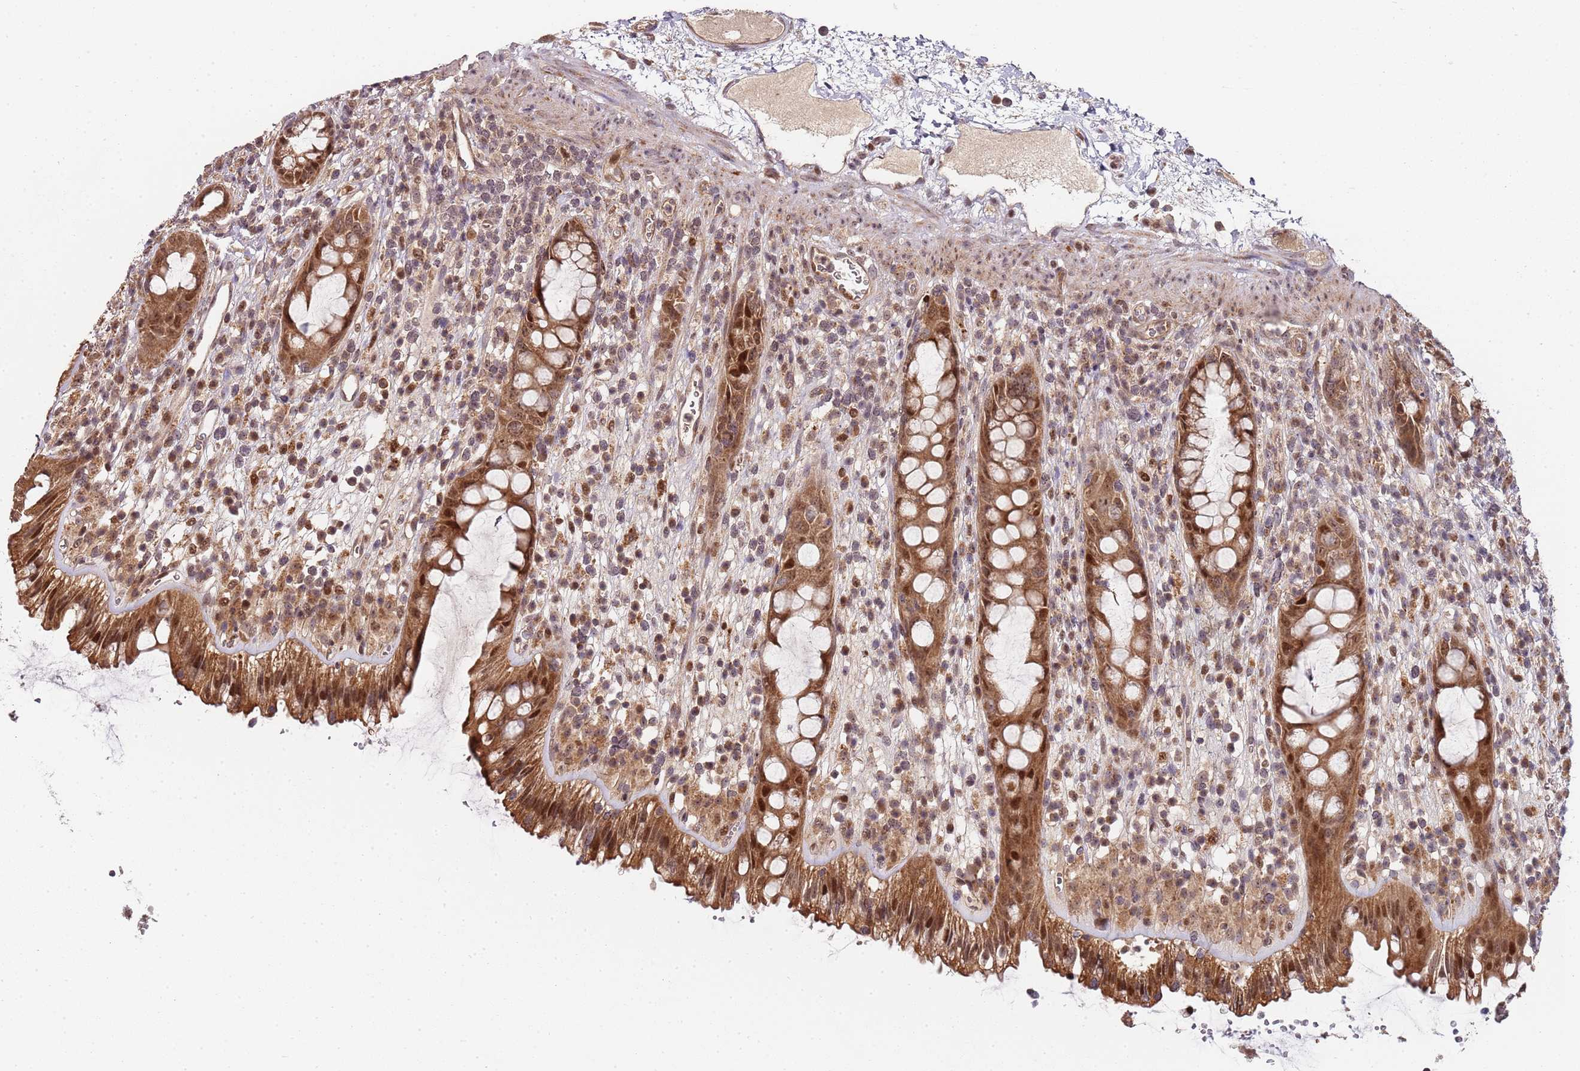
{"staining": {"intensity": "strong", "quantity": ">75%", "location": "cytoplasmic/membranous,nuclear"}, "tissue": "rectum", "cell_type": "Glandular cells", "image_type": "normal", "snomed": [{"axis": "morphology", "description": "Normal tissue, NOS"}, {"axis": "topography", "description": "Rectum"}], "caption": "Immunohistochemical staining of normal rectum displays >75% levels of strong cytoplasmic/membranous,nuclear protein expression in about >75% of glandular cells.", "gene": "EDC3", "patient": {"sex": "female", "age": 57}}